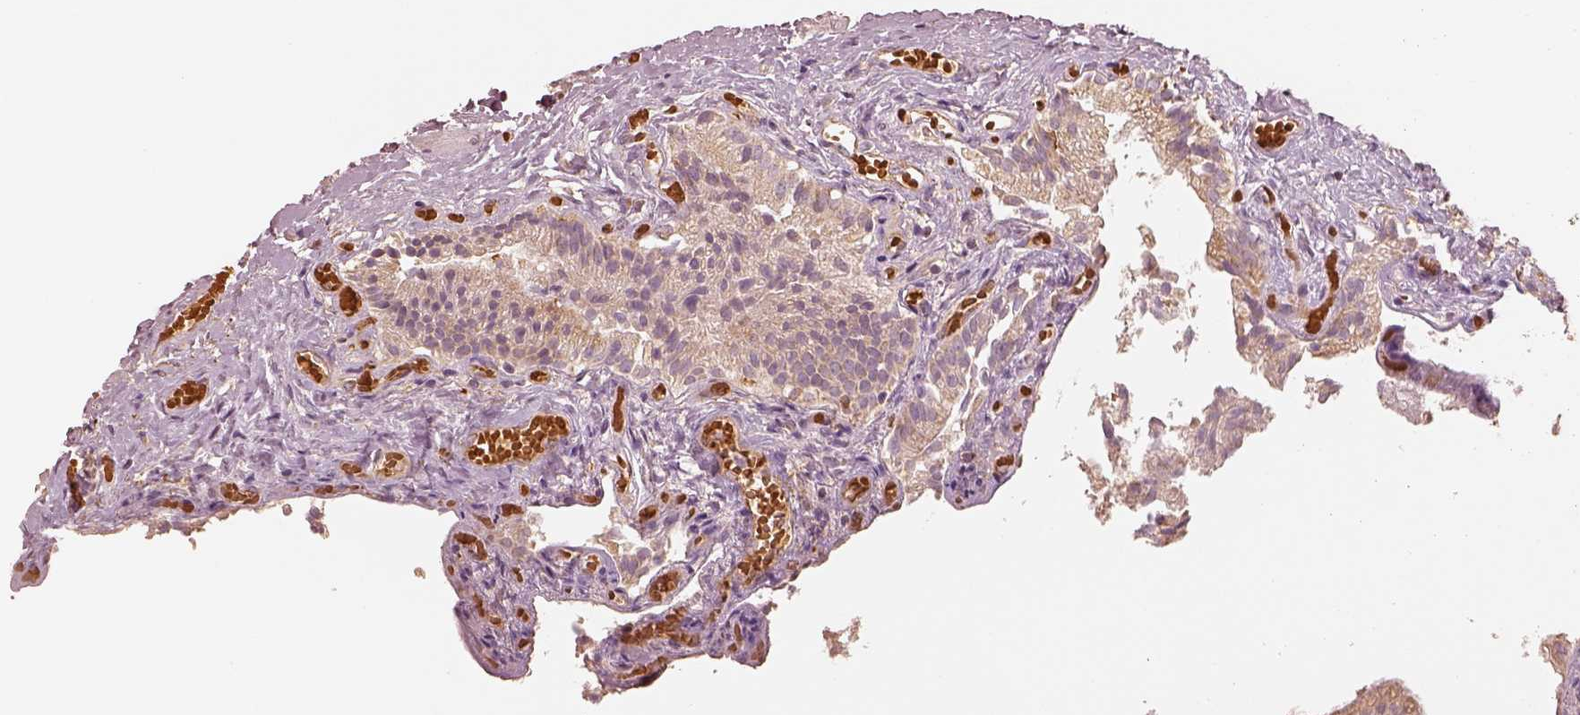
{"staining": {"intensity": "weak", "quantity": ">75%", "location": "cytoplasmic/membranous"}, "tissue": "gallbladder", "cell_type": "Glandular cells", "image_type": "normal", "snomed": [{"axis": "morphology", "description": "Normal tissue, NOS"}, {"axis": "topography", "description": "Gallbladder"}], "caption": "Benign gallbladder was stained to show a protein in brown. There is low levels of weak cytoplasmic/membranous staining in about >75% of glandular cells.", "gene": "FSCN1", "patient": {"sex": "female", "age": 47}}